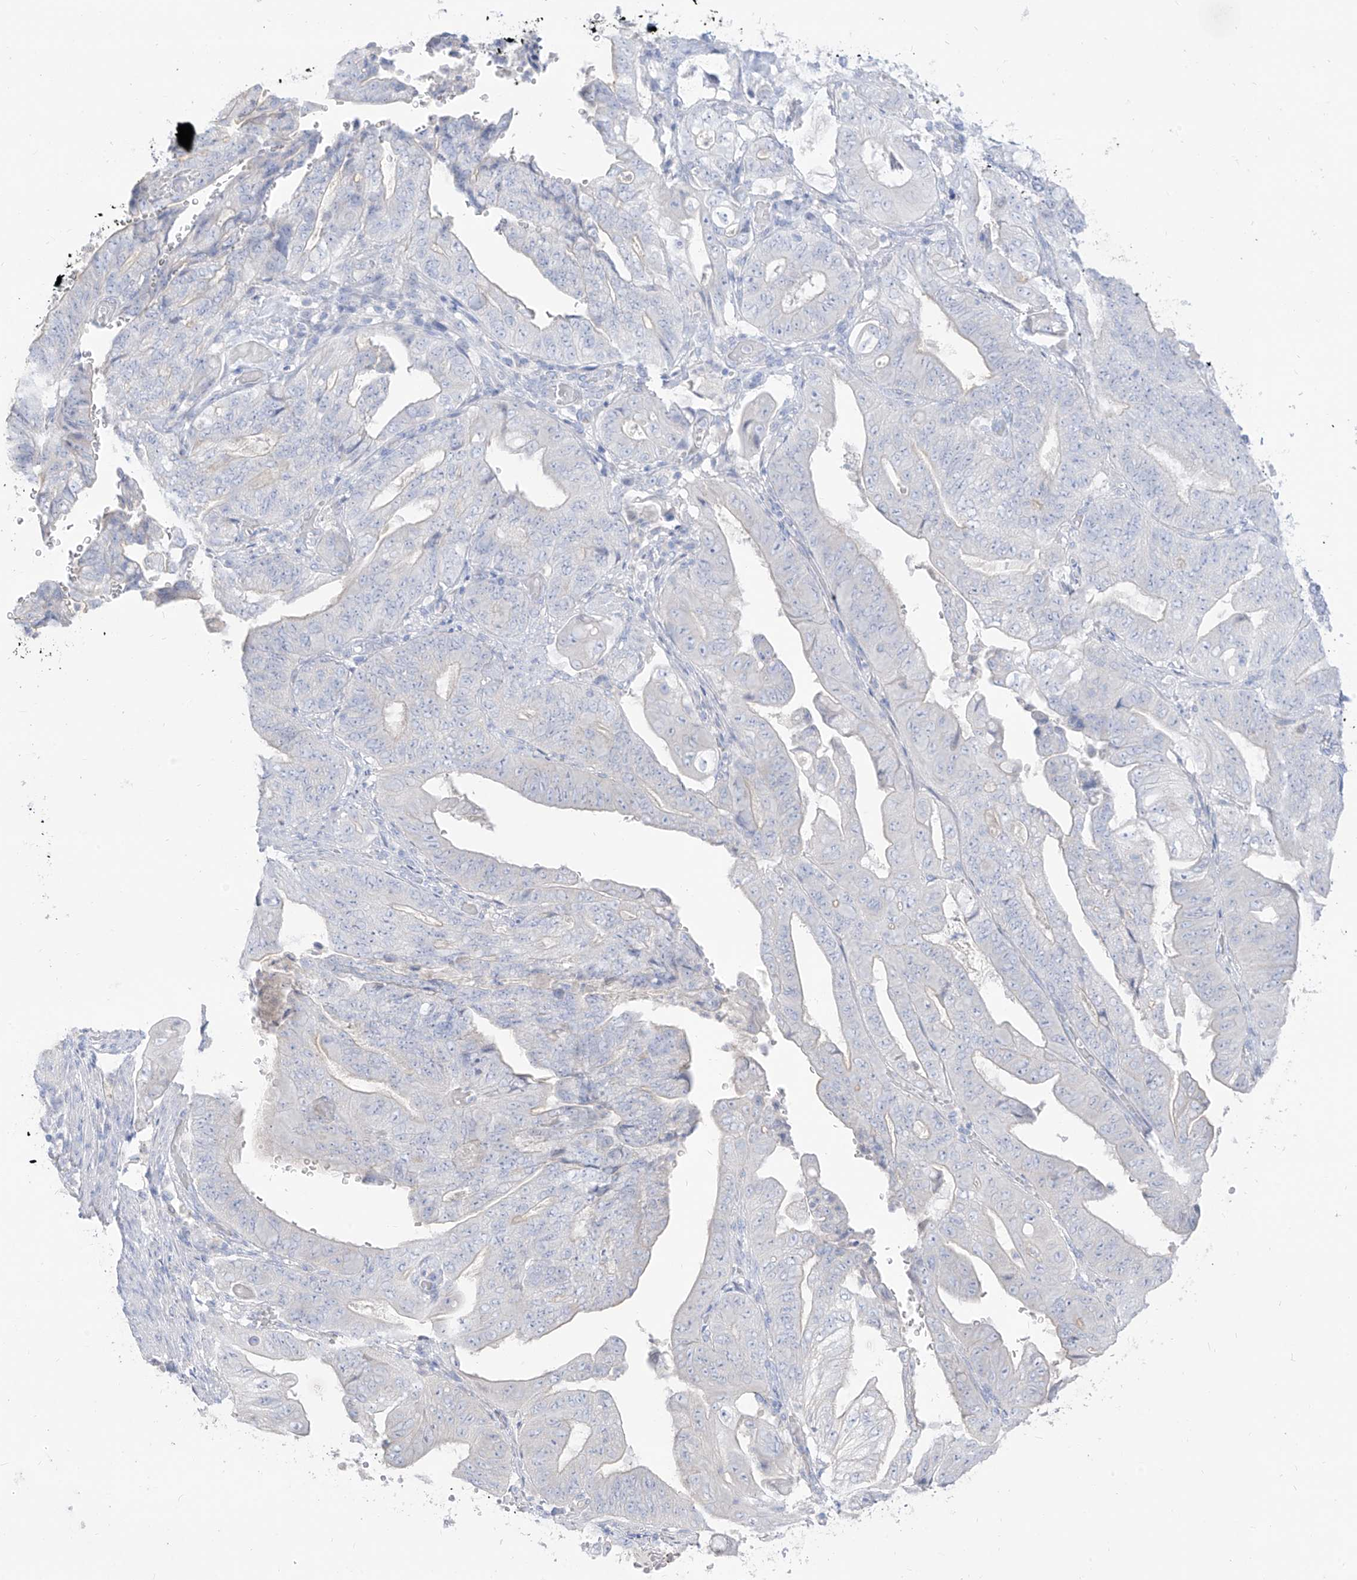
{"staining": {"intensity": "negative", "quantity": "none", "location": "none"}, "tissue": "stomach cancer", "cell_type": "Tumor cells", "image_type": "cancer", "snomed": [{"axis": "morphology", "description": "Adenocarcinoma, NOS"}, {"axis": "topography", "description": "Stomach"}], "caption": "Immunohistochemistry histopathology image of stomach adenocarcinoma stained for a protein (brown), which exhibits no positivity in tumor cells.", "gene": "ARHGEF40", "patient": {"sex": "female", "age": 73}}